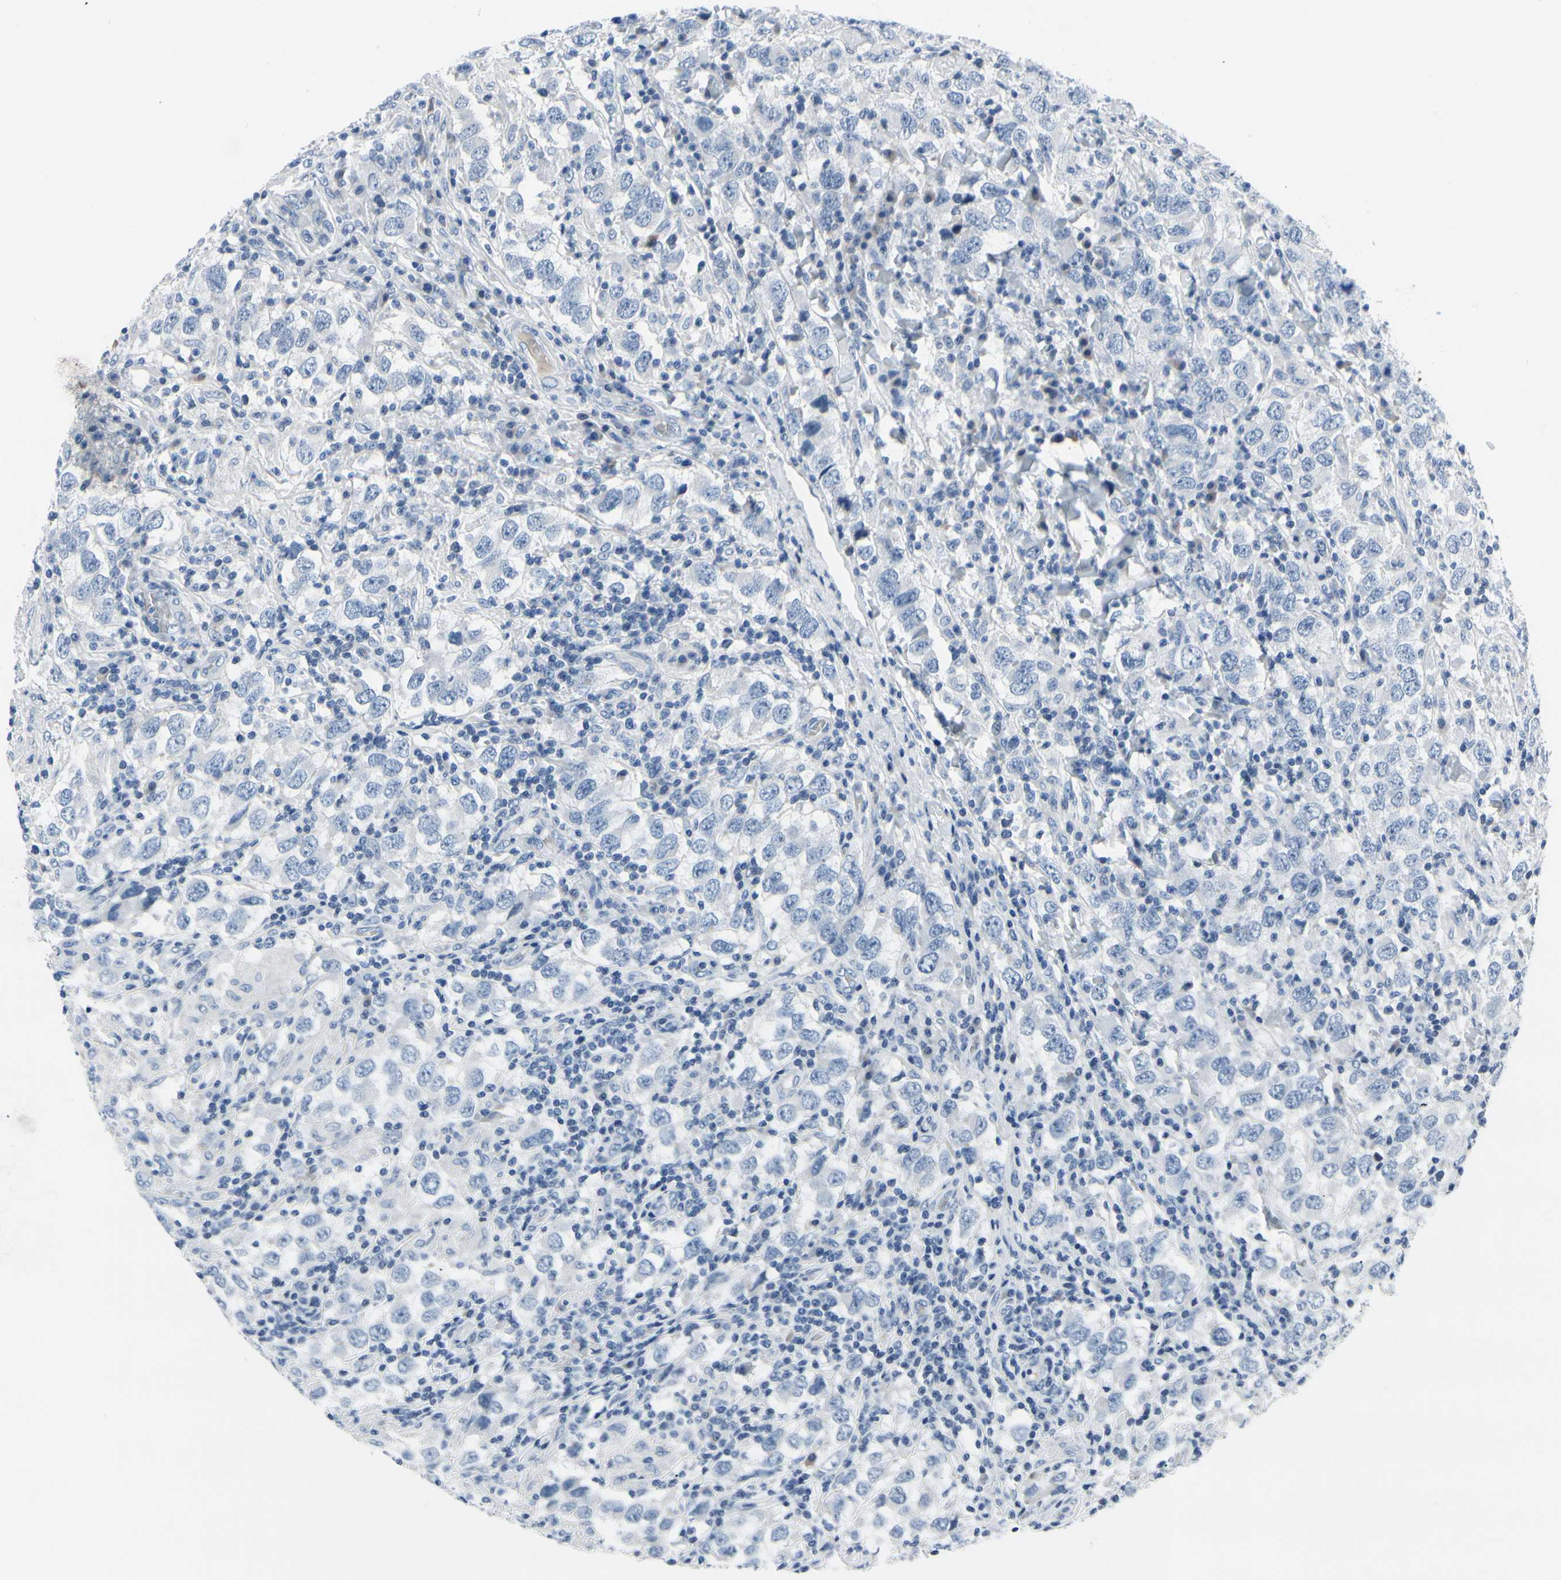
{"staining": {"intensity": "negative", "quantity": "none", "location": "none"}, "tissue": "testis cancer", "cell_type": "Tumor cells", "image_type": "cancer", "snomed": [{"axis": "morphology", "description": "Carcinoma, Embryonal, NOS"}, {"axis": "topography", "description": "Testis"}], "caption": "Immunohistochemistry (IHC) micrograph of human testis cancer stained for a protein (brown), which reveals no expression in tumor cells.", "gene": "MUC5B", "patient": {"sex": "male", "age": 21}}